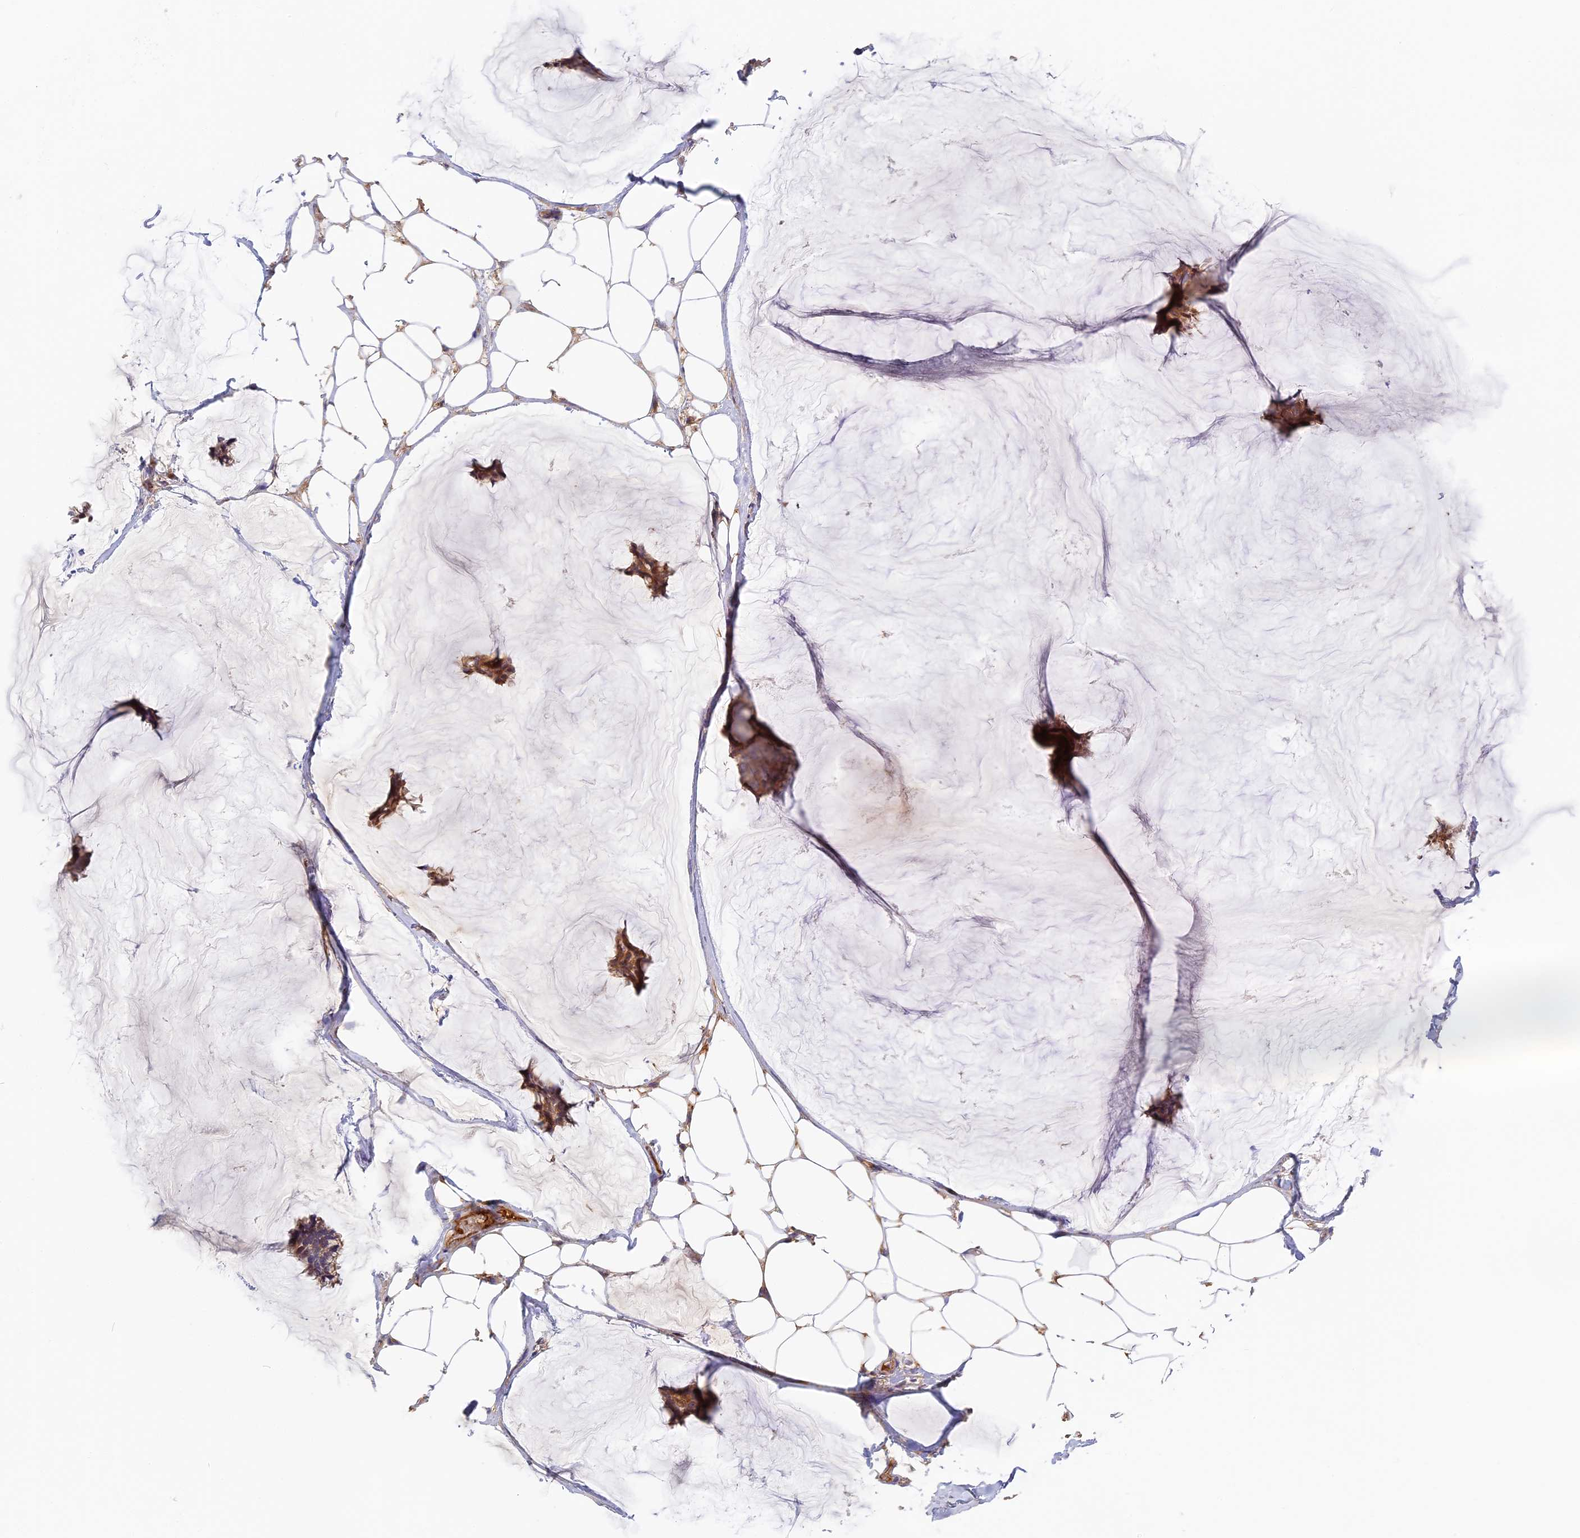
{"staining": {"intensity": "moderate", "quantity": ">75%", "location": "cytoplasmic/membranous"}, "tissue": "breast cancer", "cell_type": "Tumor cells", "image_type": "cancer", "snomed": [{"axis": "morphology", "description": "Duct carcinoma"}, {"axis": "topography", "description": "Breast"}], "caption": "Protein staining reveals moderate cytoplasmic/membranous expression in about >75% of tumor cells in breast cancer (intraductal carcinoma). (DAB = brown stain, brightfield microscopy at high magnification).", "gene": "MISP3", "patient": {"sex": "female", "age": 93}}